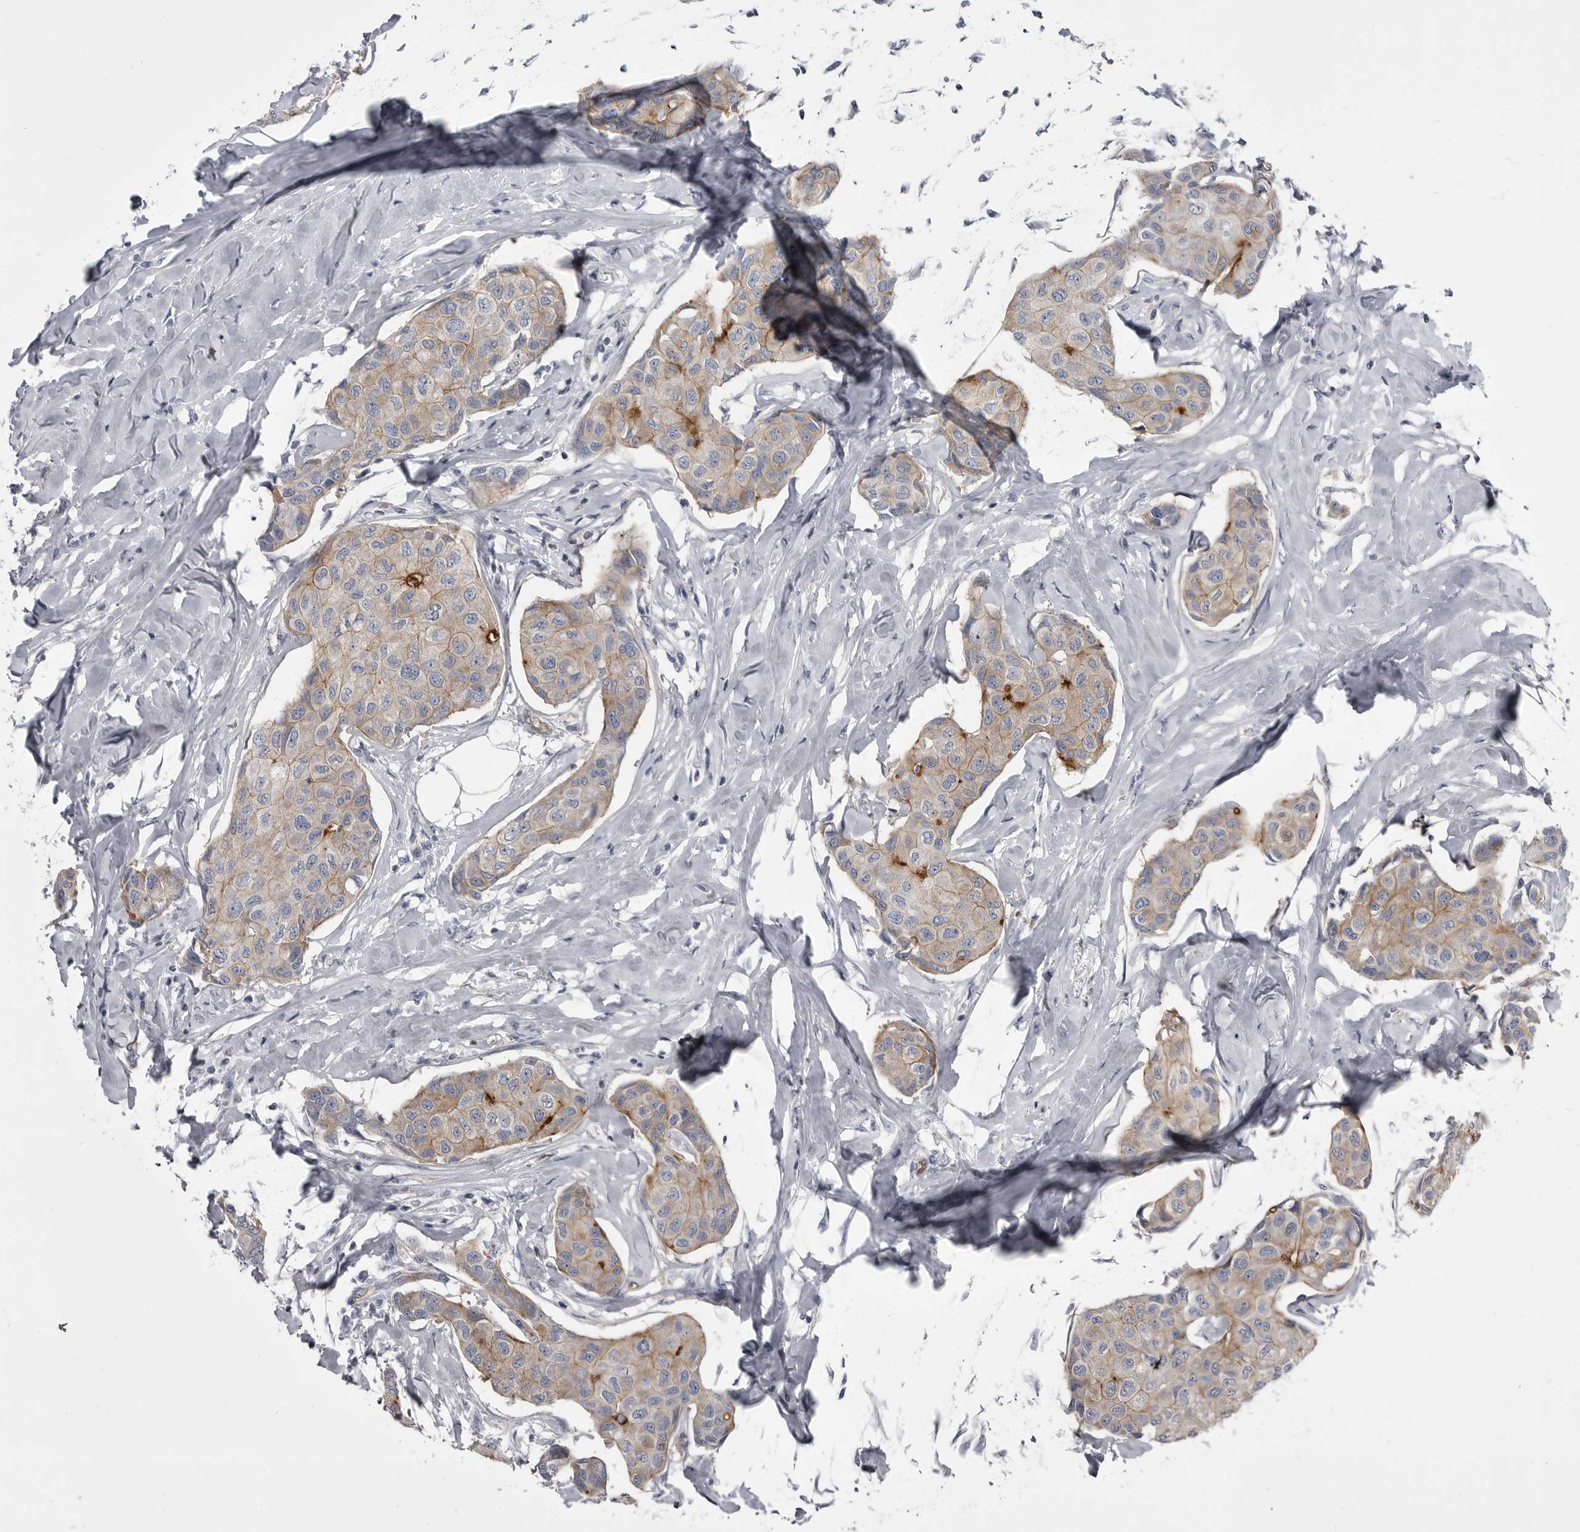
{"staining": {"intensity": "weak", "quantity": ">75%", "location": "cytoplasmic/membranous"}, "tissue": "breast cancer", "cell_type": "Tumor cells", "image_type": "cancer", "snomed": [{"axis": "morphology", "description": "Duct carcinoma"}, {"axis": "topography", "description": "Breast"}], "caption": "Tumor cells reveal low levels of weak cytoplasmic/membranous positivity in approximately >75% of cells in breast infiltrating ductal carcinoma.", "gene": "OPLAH", "patient": {"sex": "female", "age": 80}}